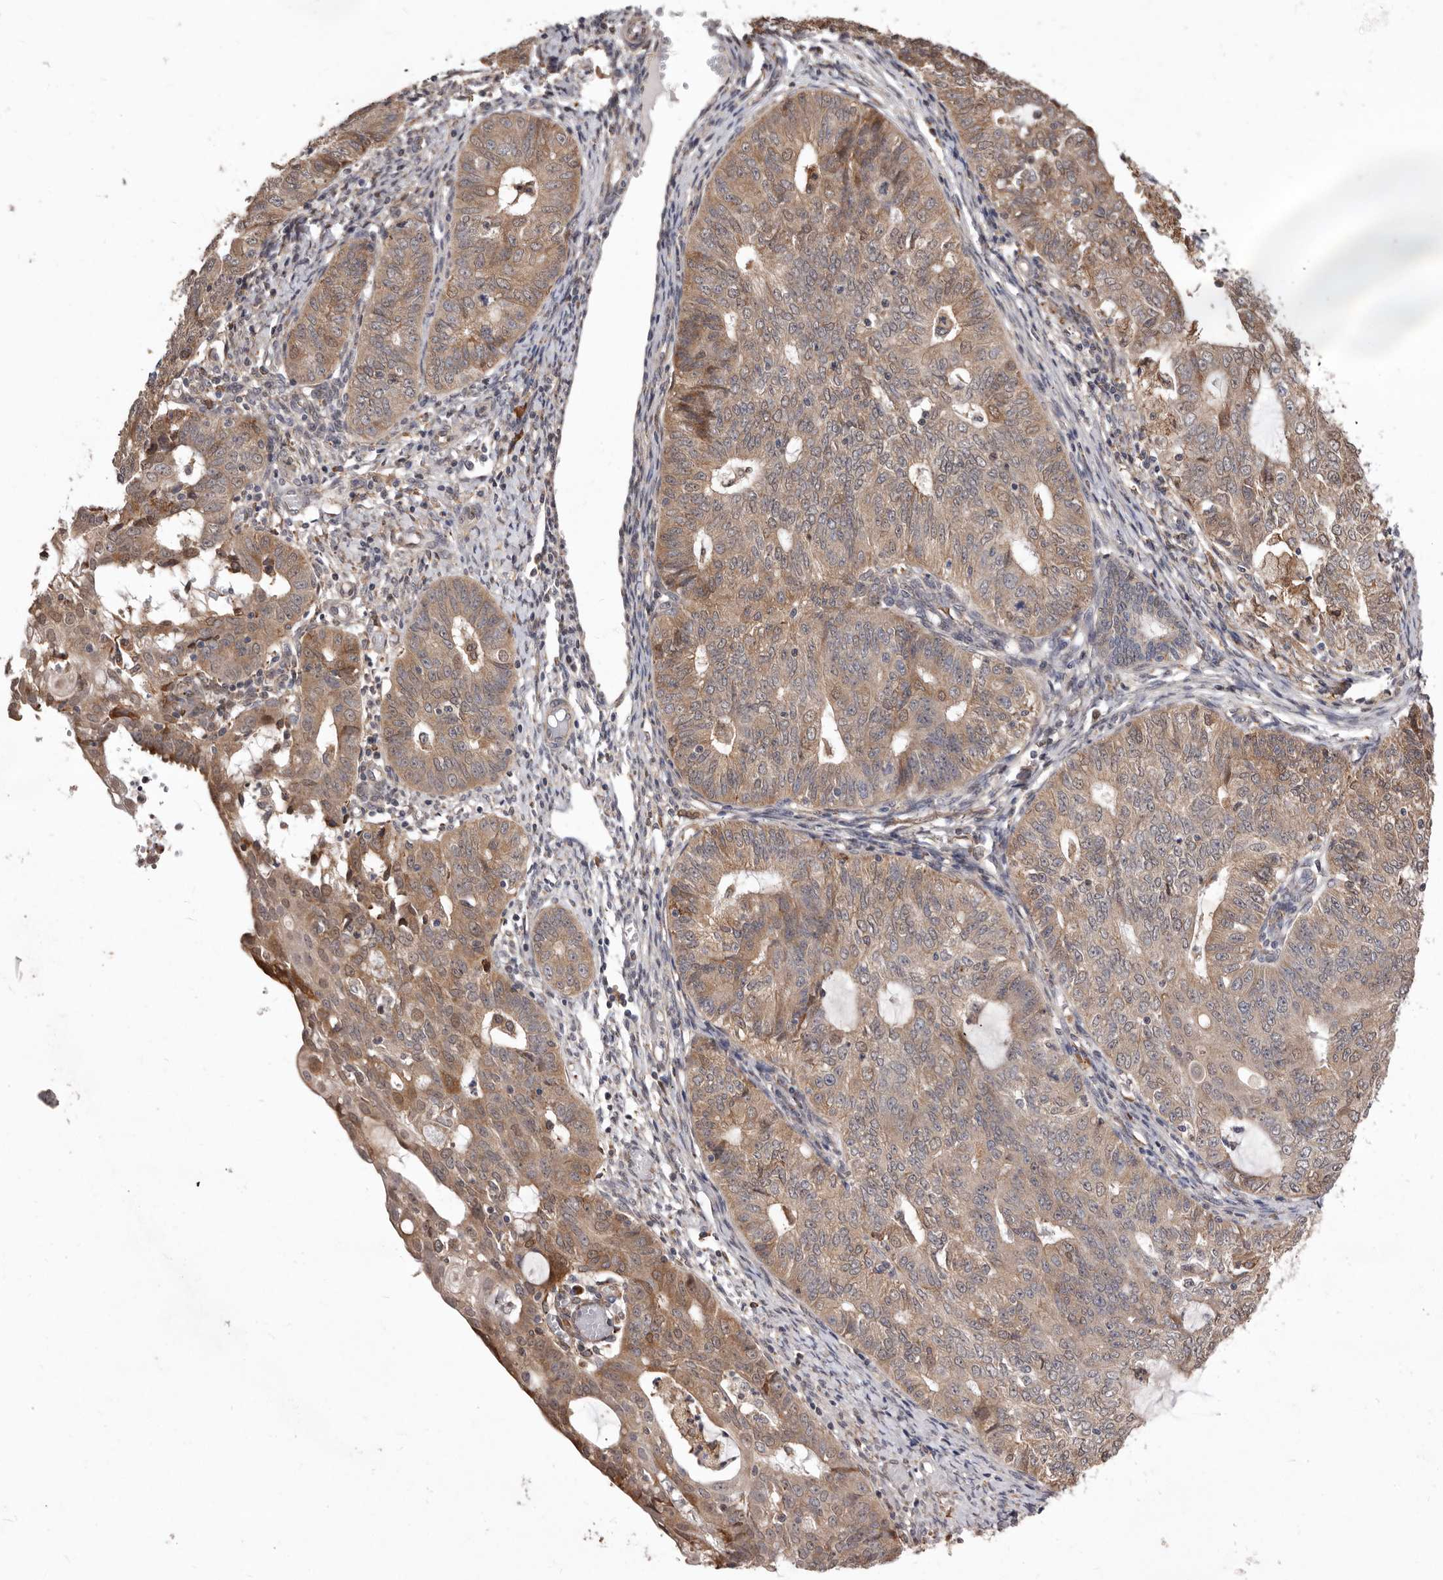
{"staining": {"intensity": "moderate", "quantity": ">75%", "location": "cytoplasmic/membranous"}, "tissue": "endometrial cancer", "cell_type": "Tumor cells", "image_type": "cancer", "snomed": [{"axis": "morphology", "description": "Adenocarcinoma, NOS"}, {"axis": "topography", "description": "Endometrium"}], "caption": "Moderate cytoplasmic/membranous protein positivity is present in about >75% of tumor cells in adenocarcinoma (endometrial).", "gene": "RRM2B", "patient": {"sex": "female", "age": 32}}